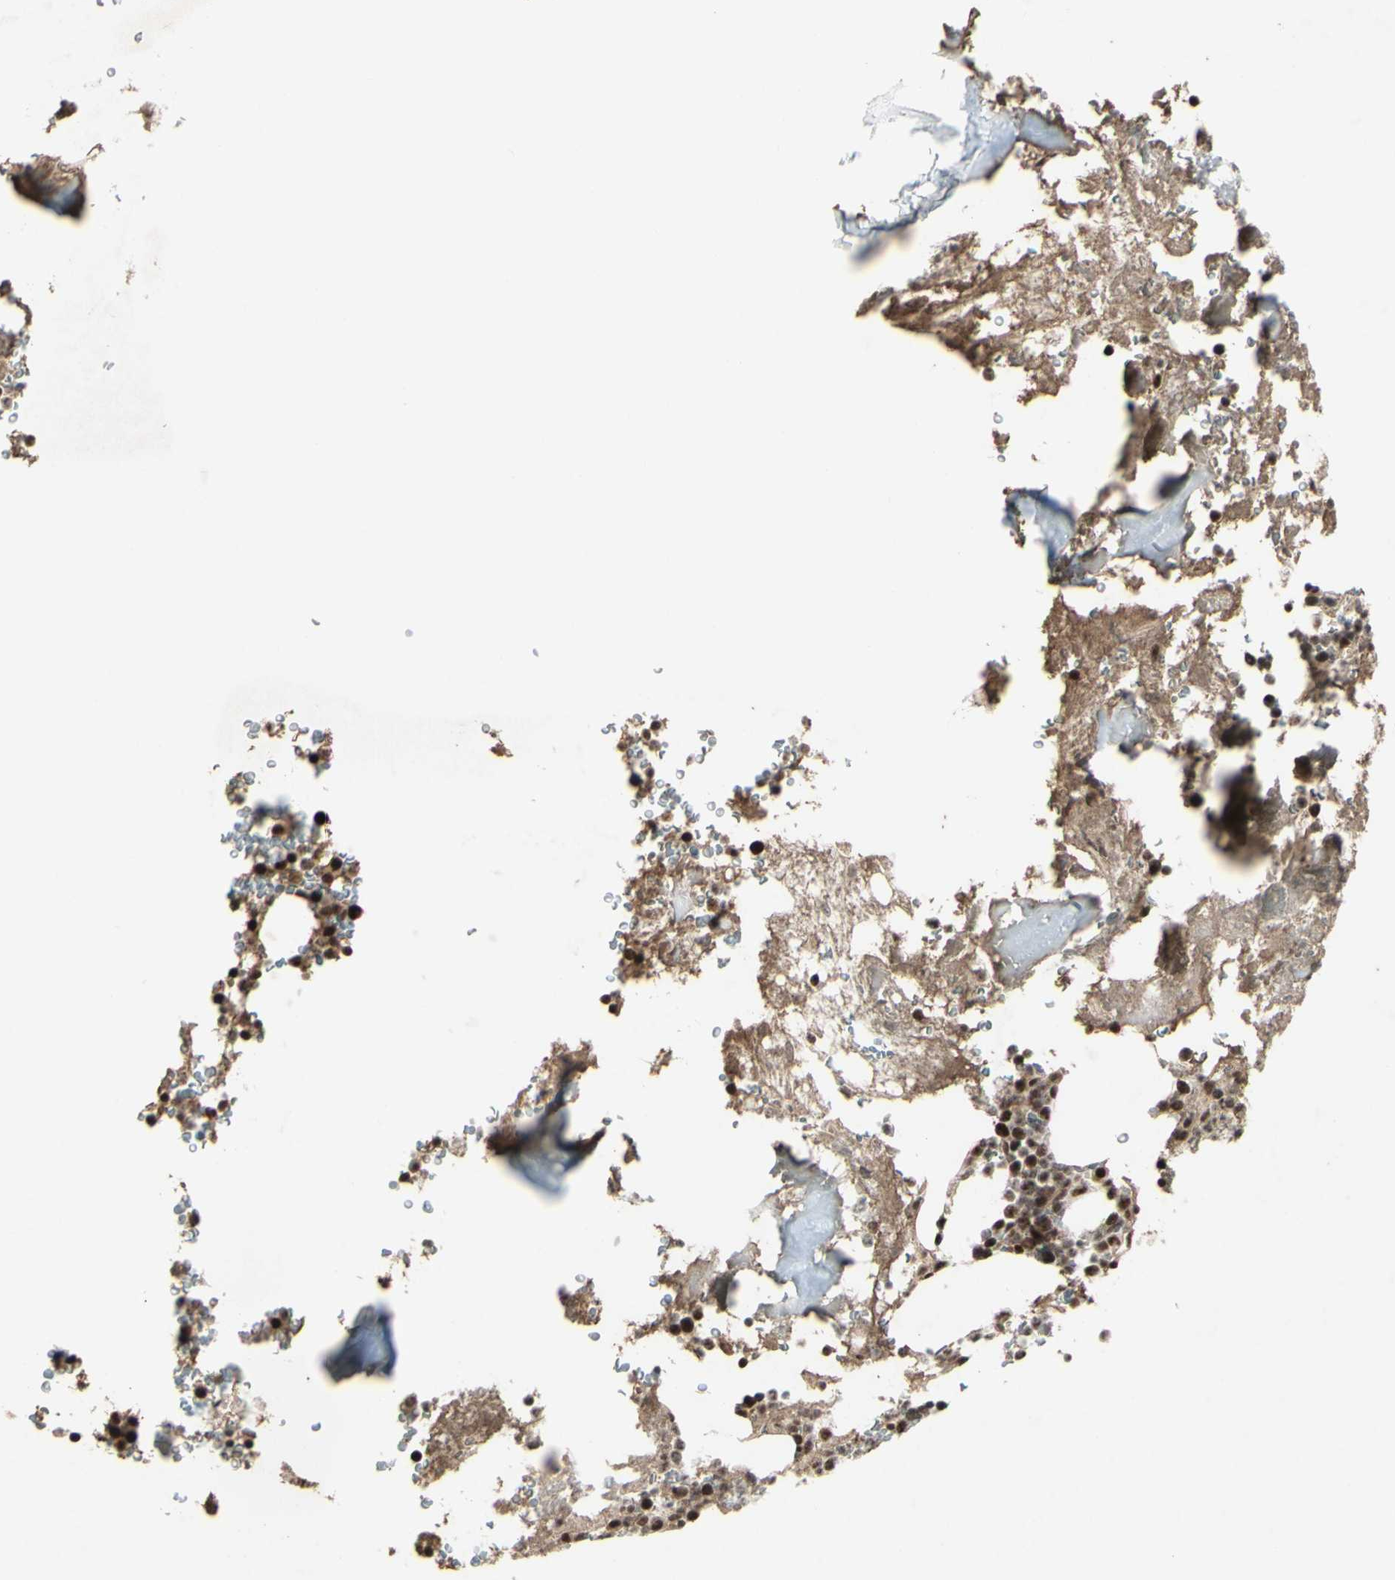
{"staining": {"intensity": "moderate", "quantity": ">75%", "location": "nuclear"}, "tissue": "bone marrow", "cell_type": "Hematopoietic cells", "image_type": "normal", "snomed": [{"axis": "morphology", "description": "Normal tissue, NOS"}, {"axis": "topography", "description": "Bone marrow"}], "caption": "Bone marrow stained with a brown dye reveals moderate nuclear positive expression in approximately >75% of hematopoietic cells.", "gene": "SNW1", "patient": {"sex": "male"}}